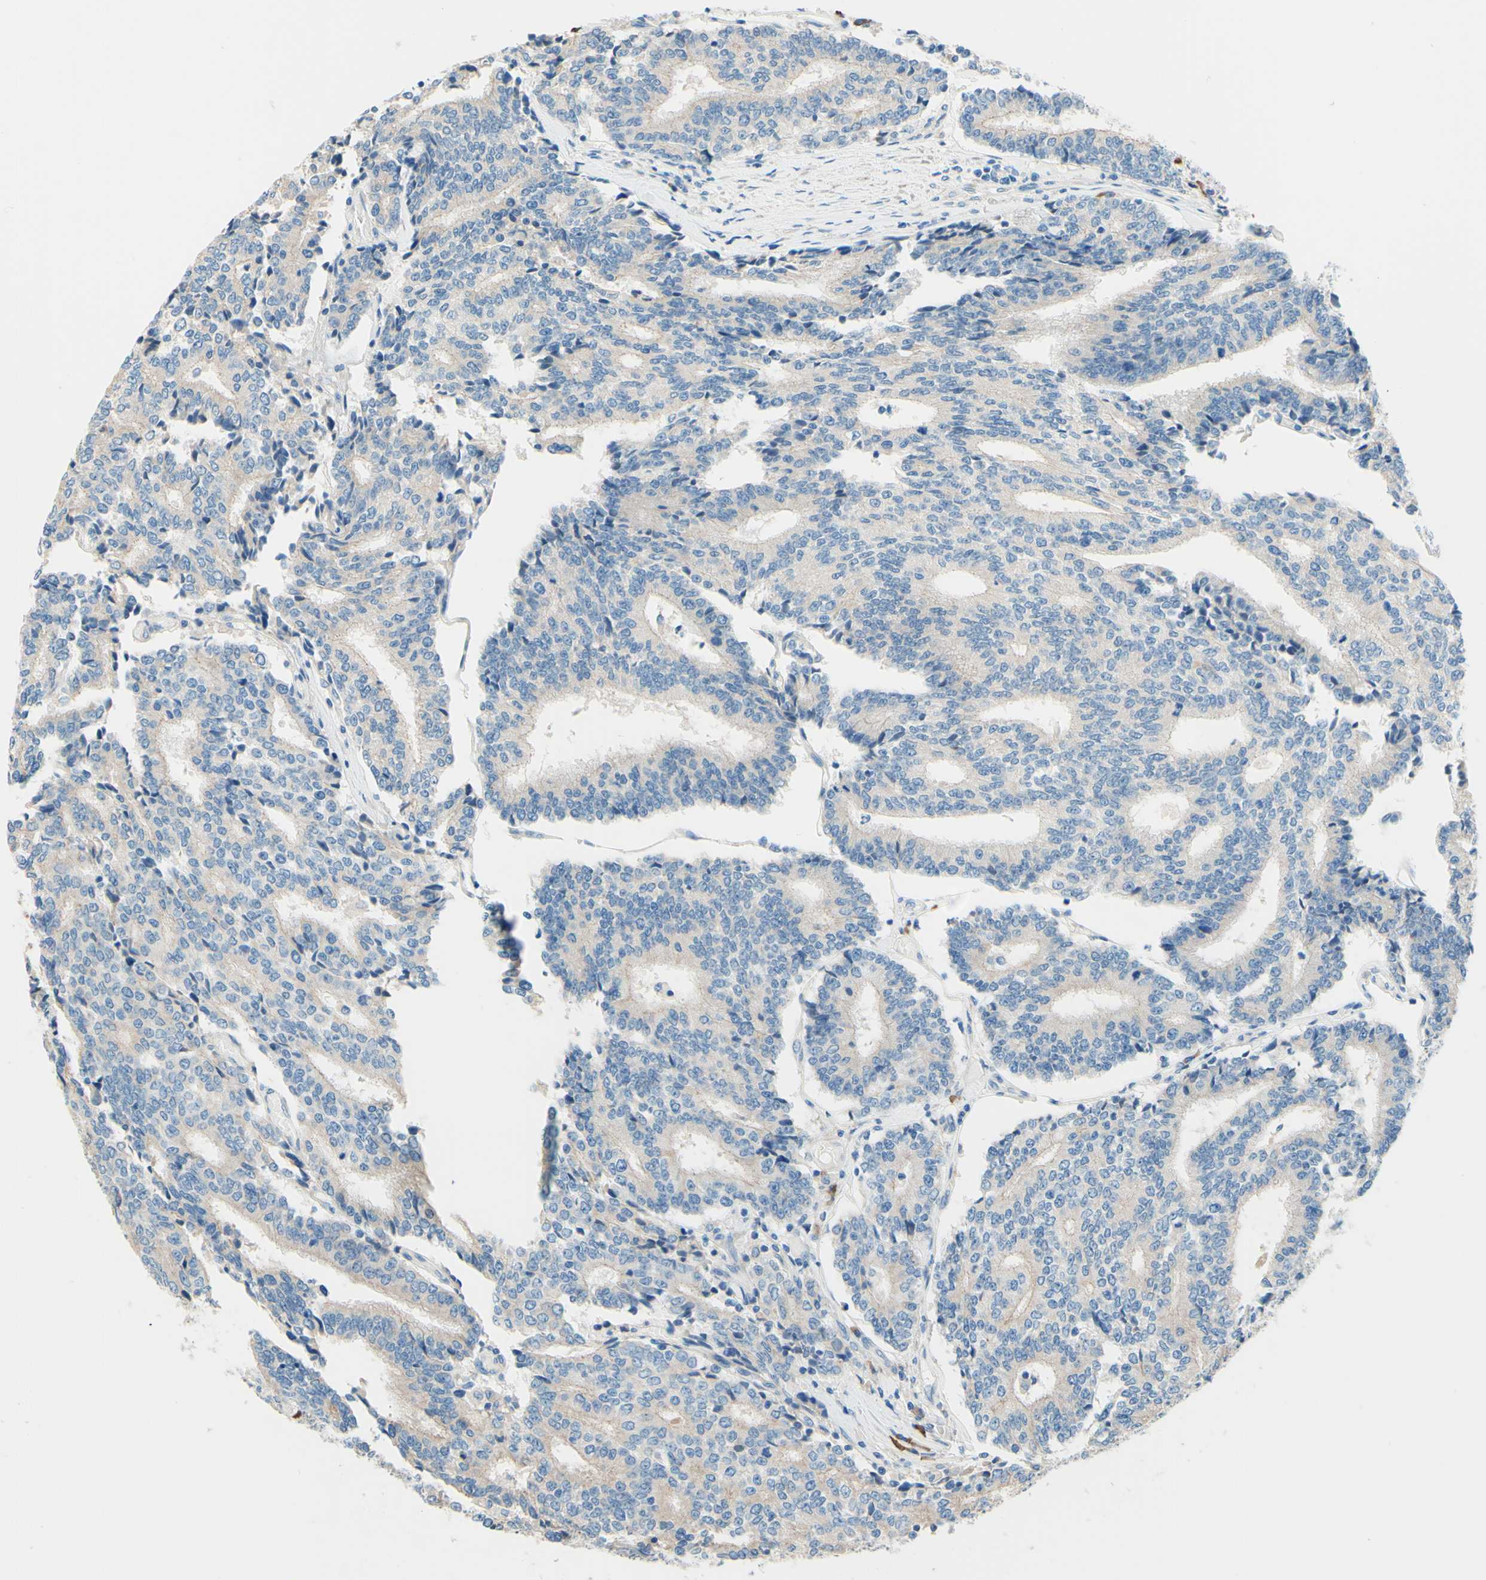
{"staining": {"intensity": "negative", "quantity": "none", "location": "none"}, "tissue": "prostate cancer", "cell_type": "Tumor cells", "image_type": "cancer", "snomed": [{"axis": "morphology", "description": "Normal tissue, NOS"}, {"axis": "morphology", "description": "Adenocarcinoma, High grade"}, {"axis": "topography", "description": "Prostate"}, {"axis": "topography", "description": "Seminal veicle"}], "caption": "There is no significant positivity in tumor cells of high-grade adenocarcinoma (prostate).", "gene": "PASD1", "patient": {"sex": "male", "age": 55}}